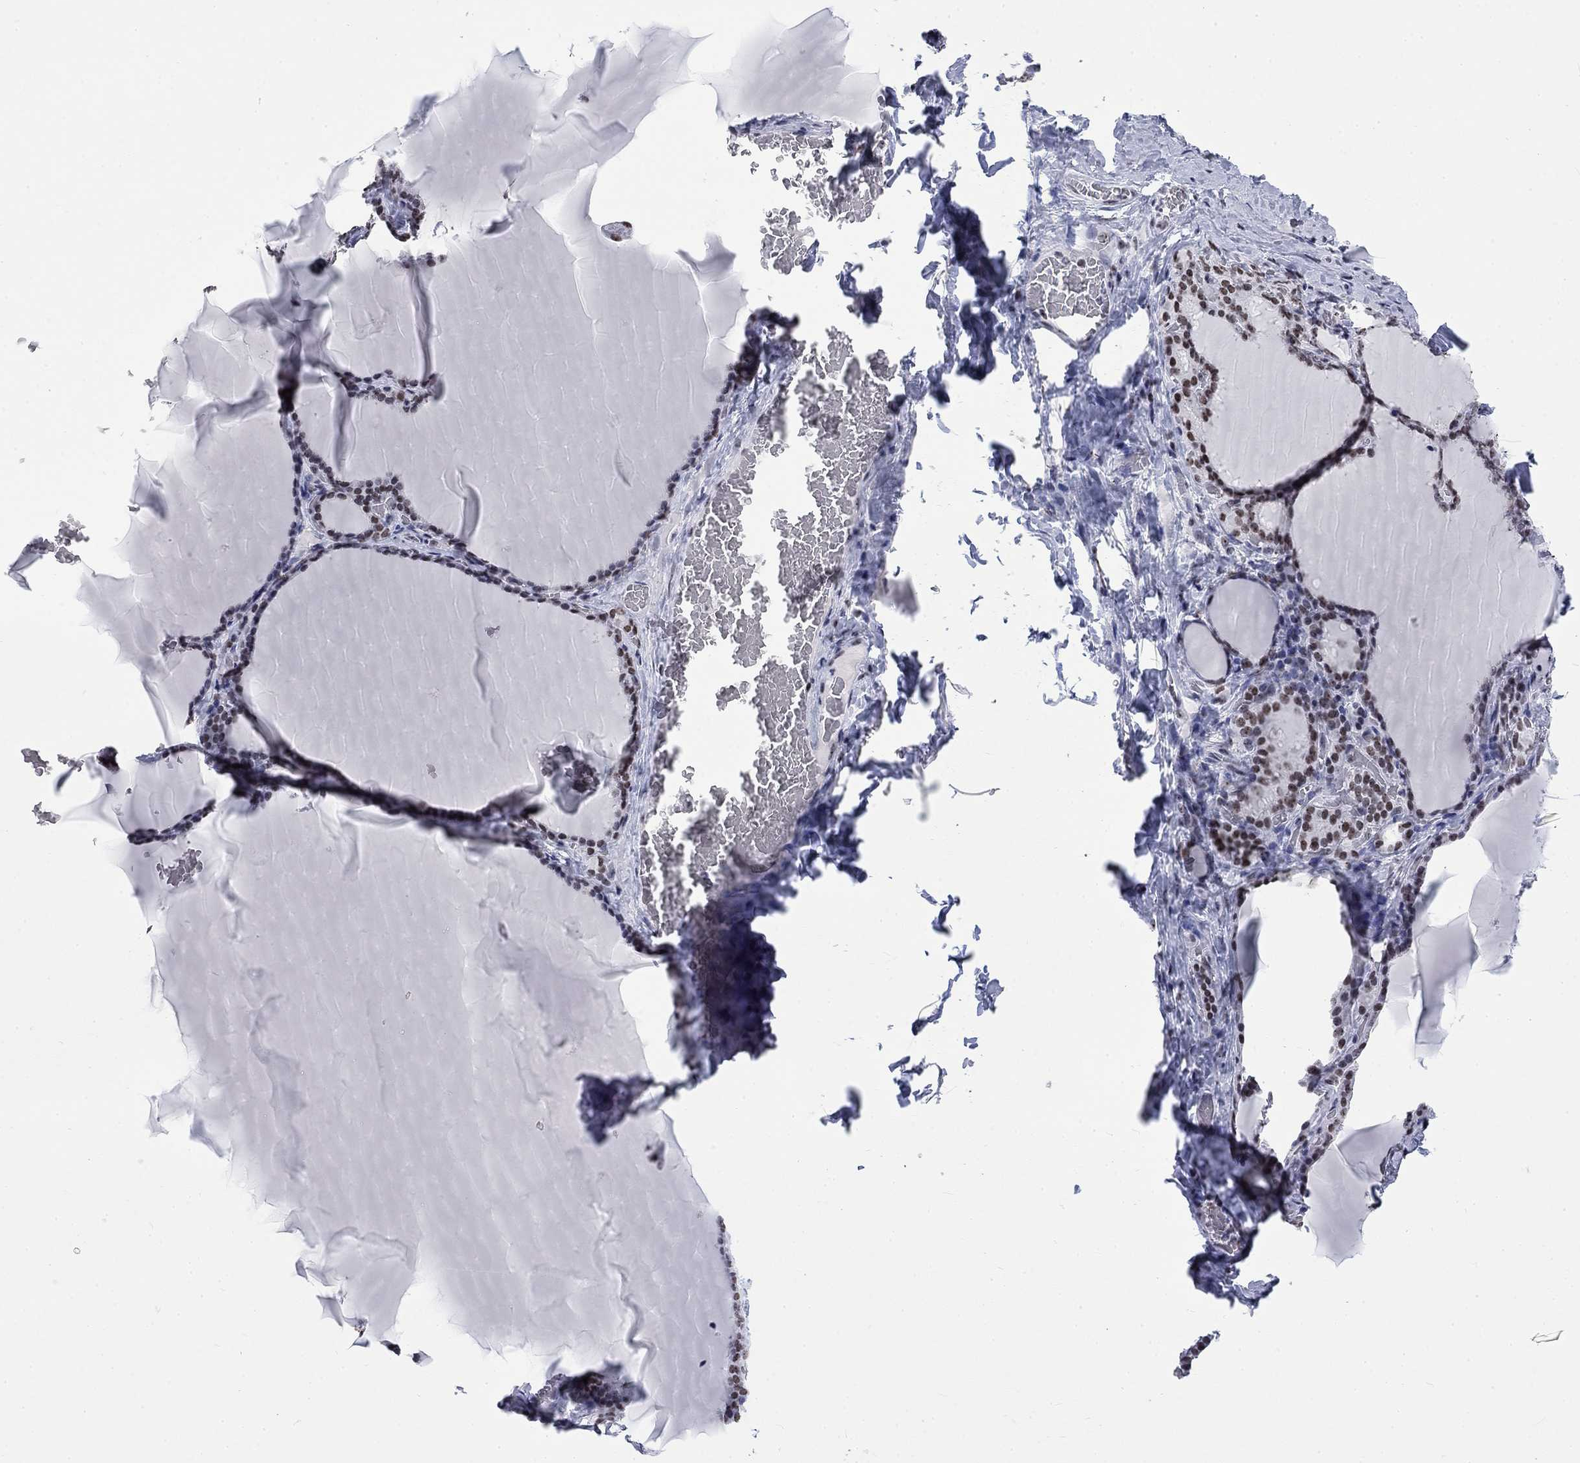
{"staining": {"intensity": "moderate", "quantity": "25%-75%", "location": "nuclear"}, "tissue": "thyroid gland", "cell_type": "Glandular cells", "image_type": "normal", "snomed": [{"axis": "morphology", "description": "Normal tissue, NOS"}, {"axis": "morphology", "description": "Hyperplasia, NOS"}, {"axis": "topography", "description": "Thyroid gland"}], "caption": "Immunohistochemistry of unremarkable thyroid gland shows medium levels of moderate nuclear staining in approximately 25%-75% of glandular cells.", "gene": "CSRNP3", "patient": {"sex": "female", "age": 27}}